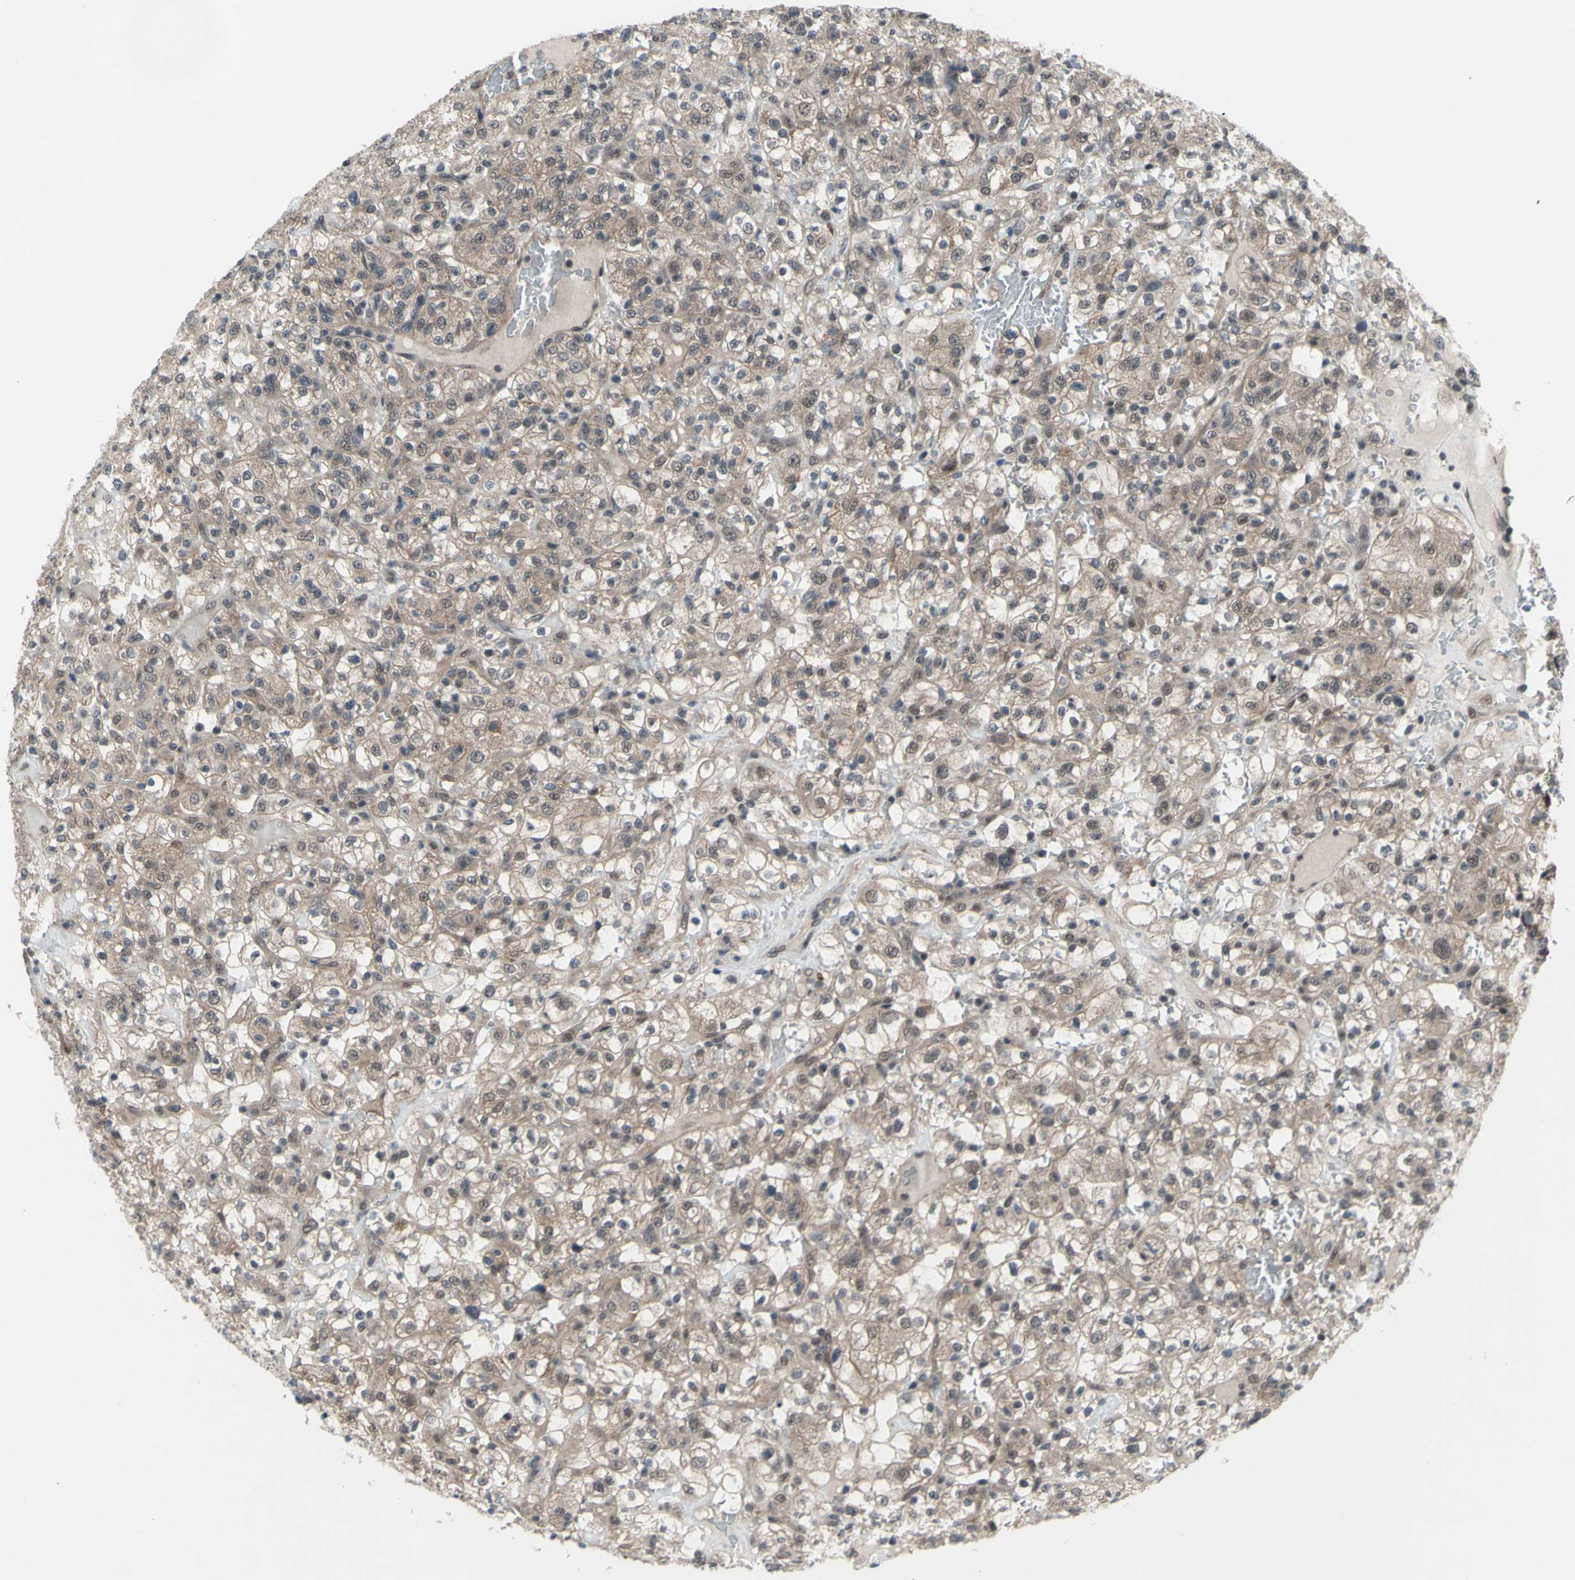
{"staining": {"intensity": "weak", "quantity": ">75%", "location": "cytoplasmic/membranous"}, "tissue": "renal cancer", "cell_type": "Tumor cells", "image_type": "cancer", "snomed": [{"axis": "morphology", "description": "Normal tissue, NOS"}, {"axis": "morphology", "description": "Adenocarcinoma, NOS"}, {"axis": "topography", "description": "Kidney"}], "caption": "Immunohistochemistry (IHC) (DAB (3,3'-diaminobenzidine)) staining of human renal cancer (adenocarcinoma) displays weak cytoplasmic/membranous protein positivity in approximately >75% of tumor cells.", "gene": "TRDMT1", "patient": {"sex": "female", "age": 72}}